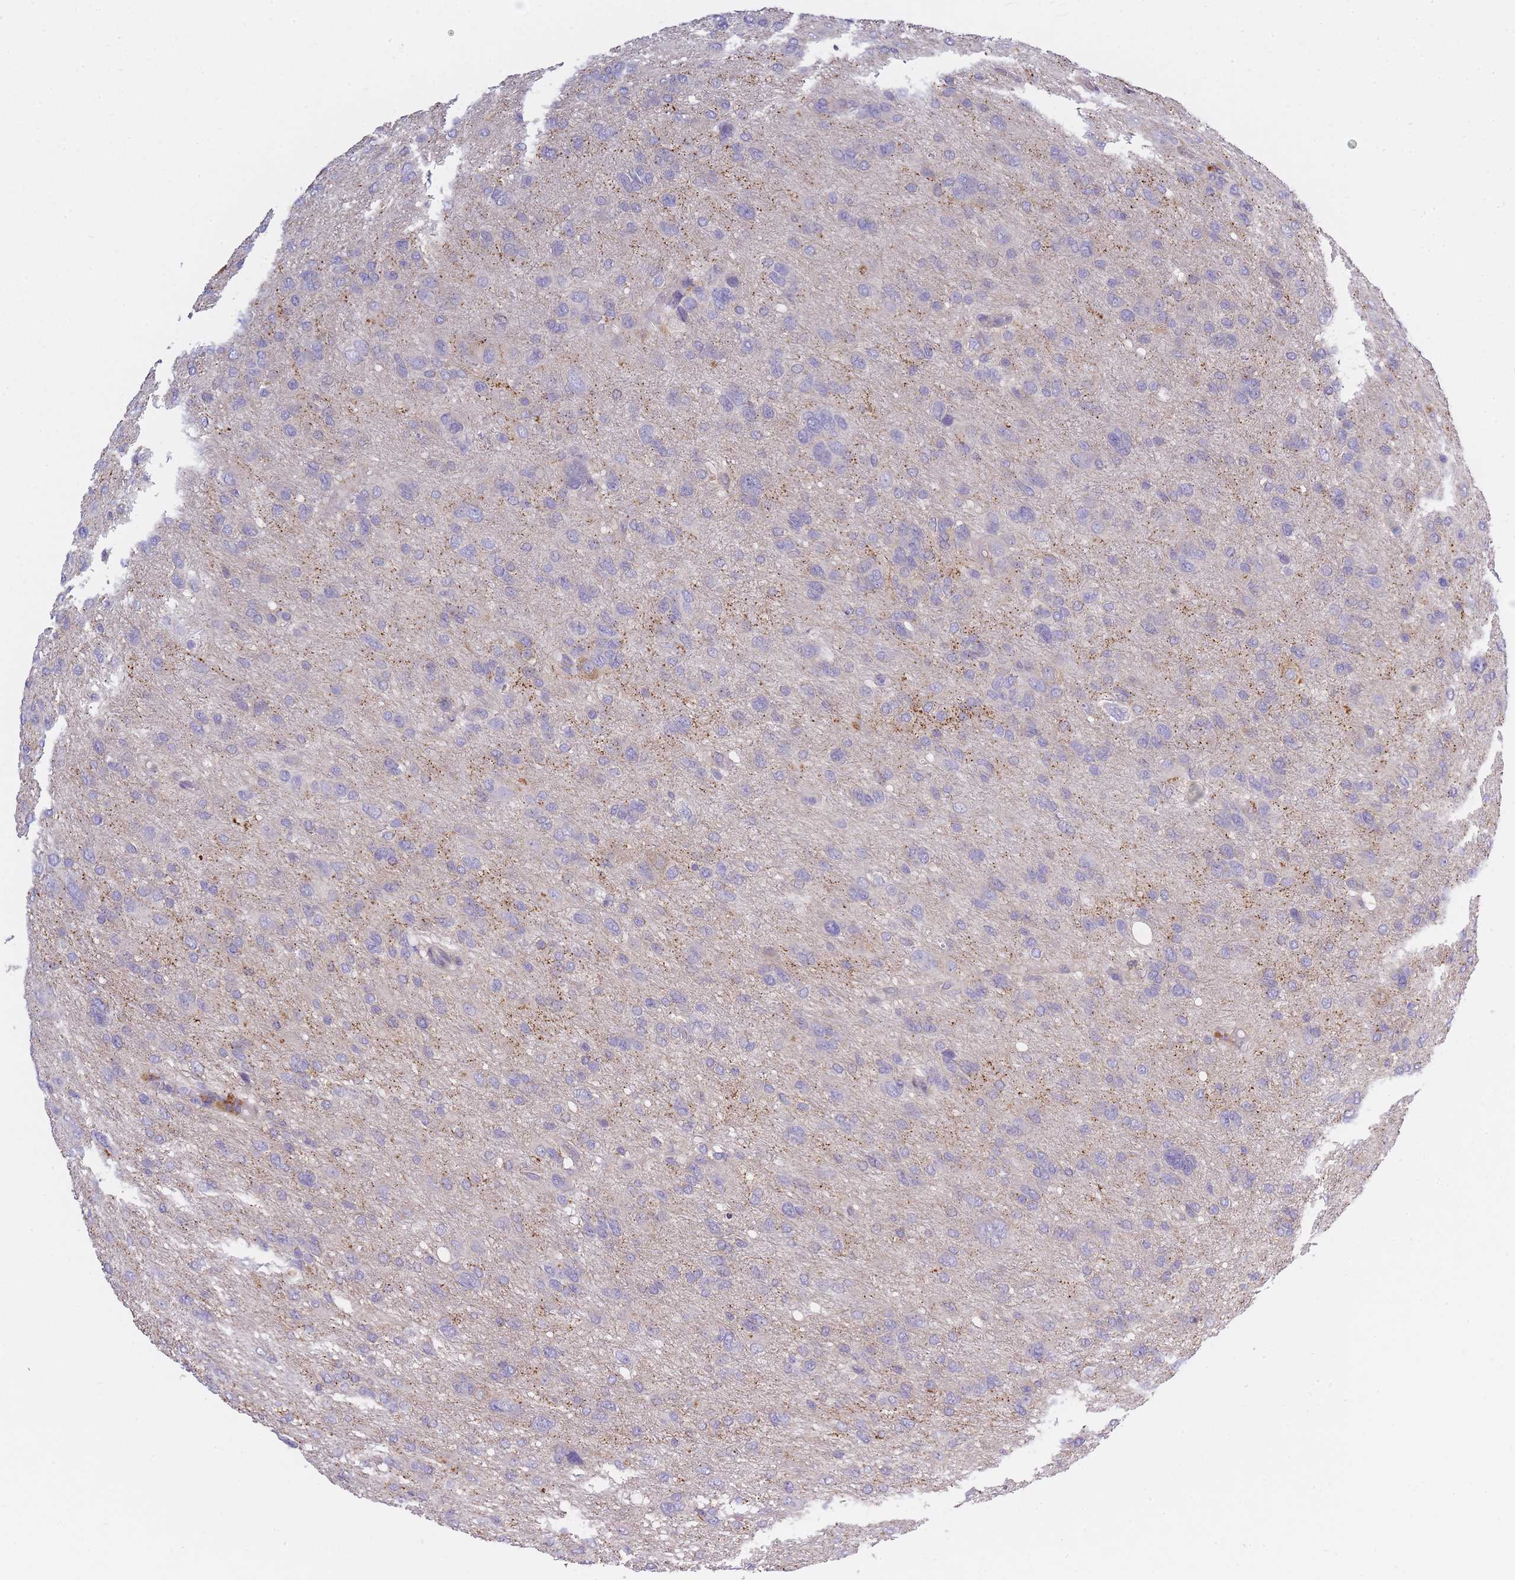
{"staining": {"intensity": "negative", "quantity": "none", "location": "none"}, "tissue": "glioma", "cell_type": "Tumor cells", "image_type": "cancer", "snomed": [{"axis": "morphology", "description": "Glioma, malignant, High grade"}, {"axis": "topography", "description": "Brain"}], "caption": "IHC image of malignant high-grade glioma stained for a protein (brown), which displays no positivity in tumor cells. Nuclei are stained in blue.", "gene": "AP3M2", "patient": {"sex": "female", "age": 59}}